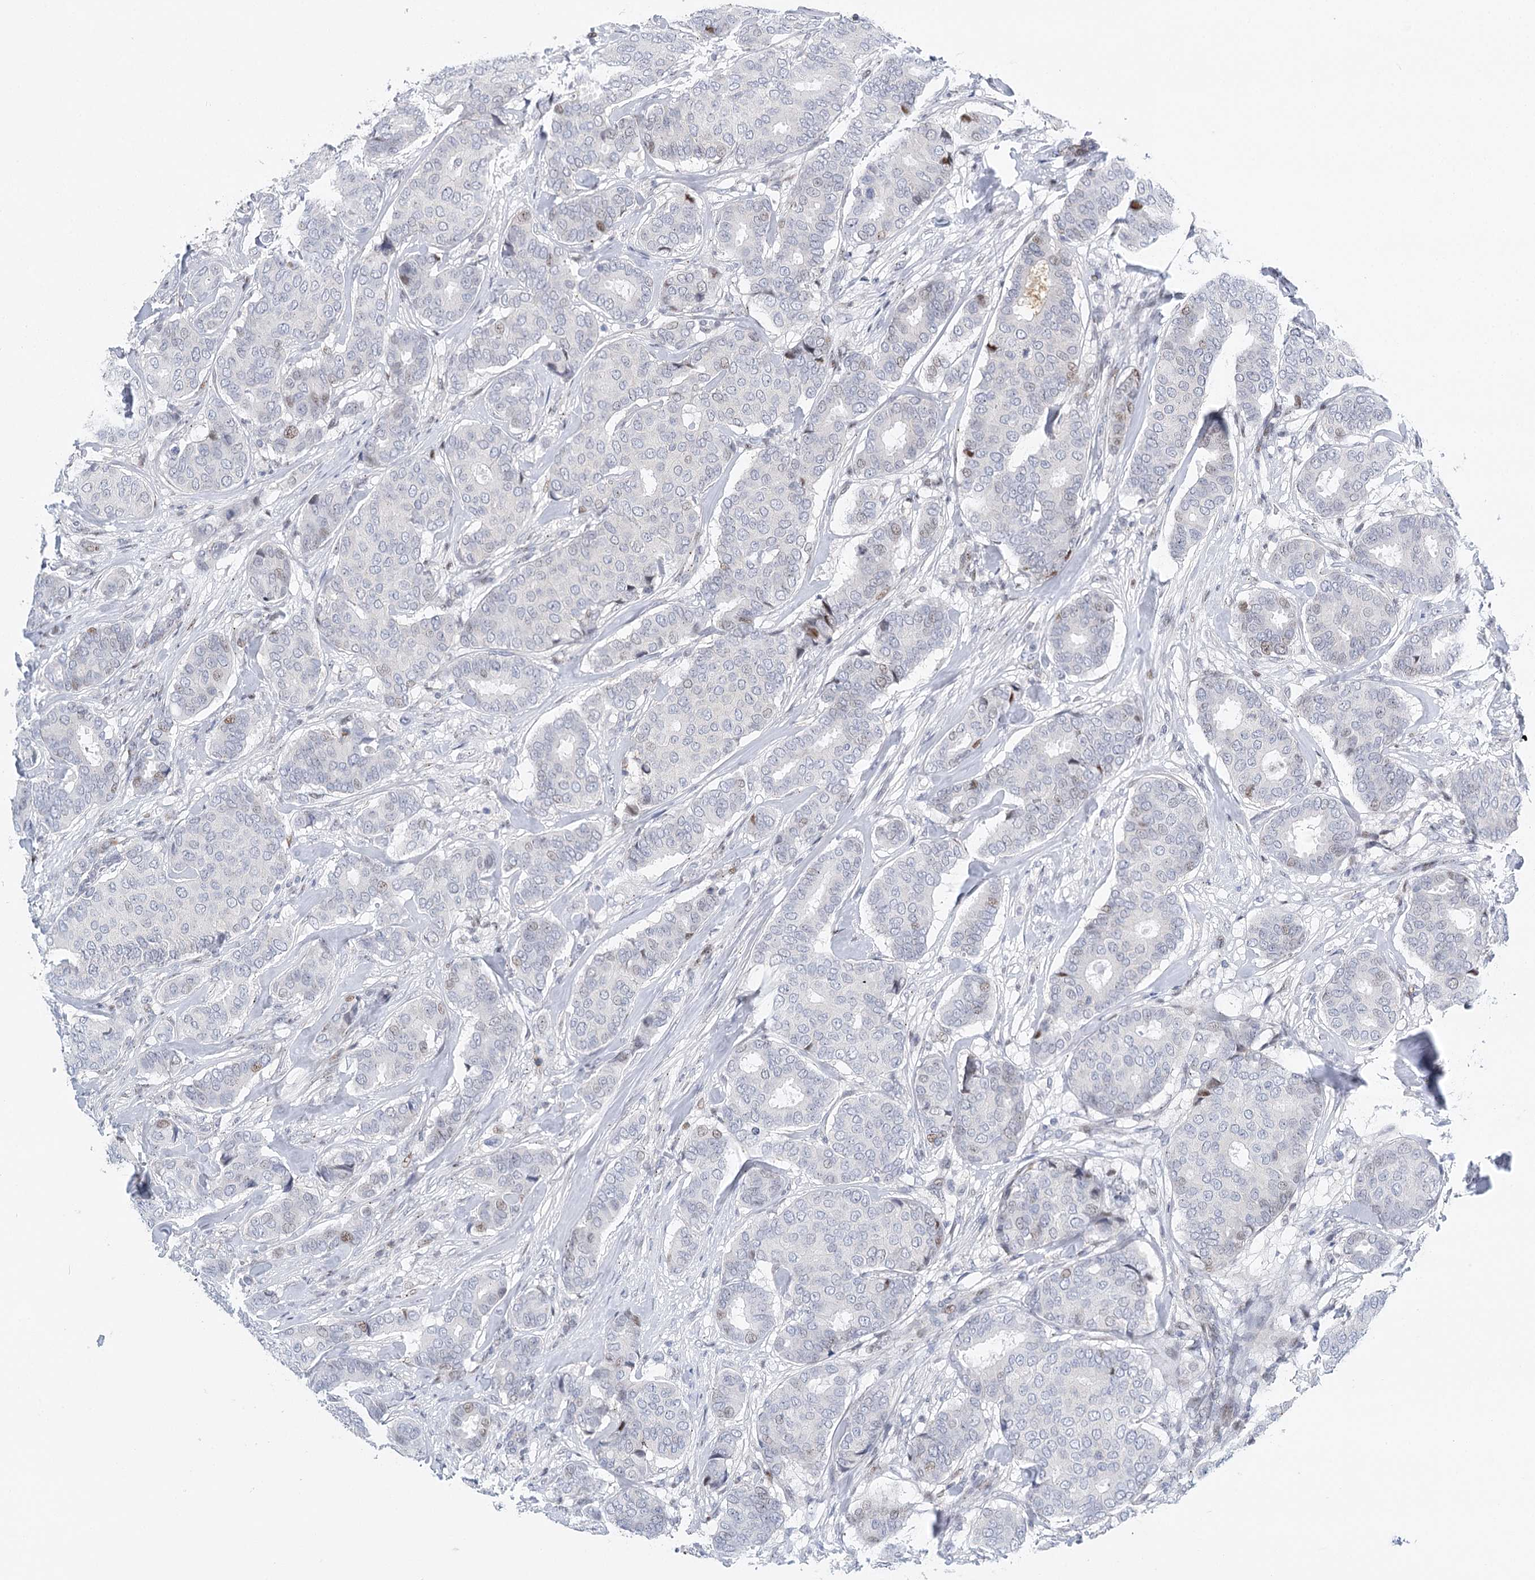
{"staining": {"intensity": "weak", "quantity": "<25%", "location": "nuclear"}, "tissue": "breast cancer", "cell_type": "Tumor cells", "image_type": "cancer", "snomed": [{"axis": "morphology", "description": "Duct carcinoma"}, {"axis": "topography", "description": "Breast"}], "caption": "Immunohistochemistry (IHC) histopathology image of neoplastic tissue: human breast cancer (infiltrating ductal carcinoma) stained with DAB (3,3'-diaminobenzidine) exhibits no significant protein positivity in tumor cells.", "gene": "CAMTA1", "patient": {"sex": "female", "age": 75}}